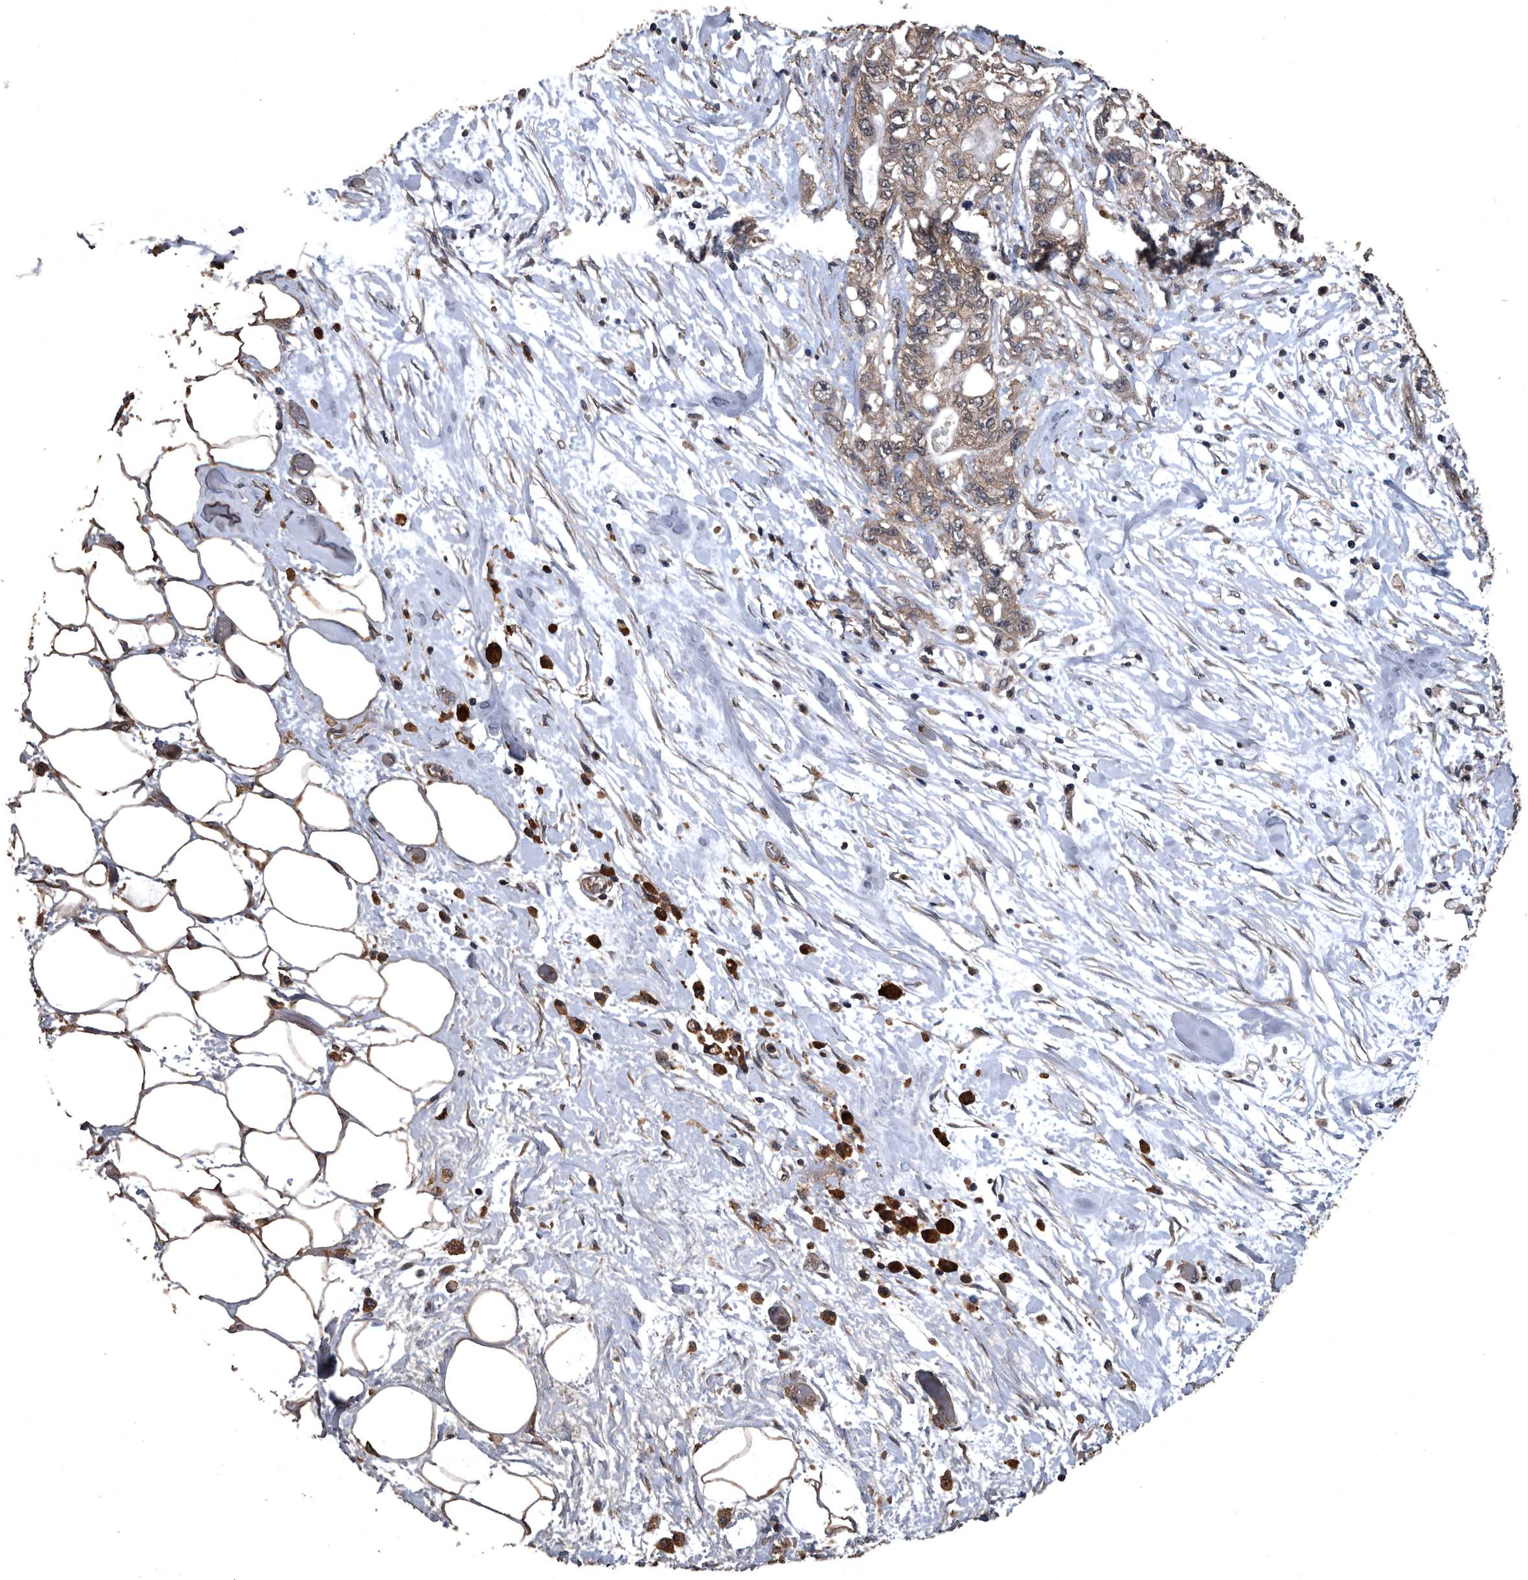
{"staining": {"intensity": "weak", "quantity": ">75%", "location": "cytoplasmic/membranous"}, "tissue": "pancreatic cancer", "cell_type": "Tumor cells", "image_type": "cancer", "snomed": [{"axis": "morphology", "description": "Adenocarcinoma, NOS"}, {"axis": "topography", "description": "Pancreas"}], "caption": "Protein expression analysis of human pancreatic cancer reveals weak cytoplasmic/membranous expression in about >75% of tumor cells. The protein is shown in brown color, while the nuclei are stained blue.", "gene": "NRBP1", "patient": {"sex": "male", "age": 79}}